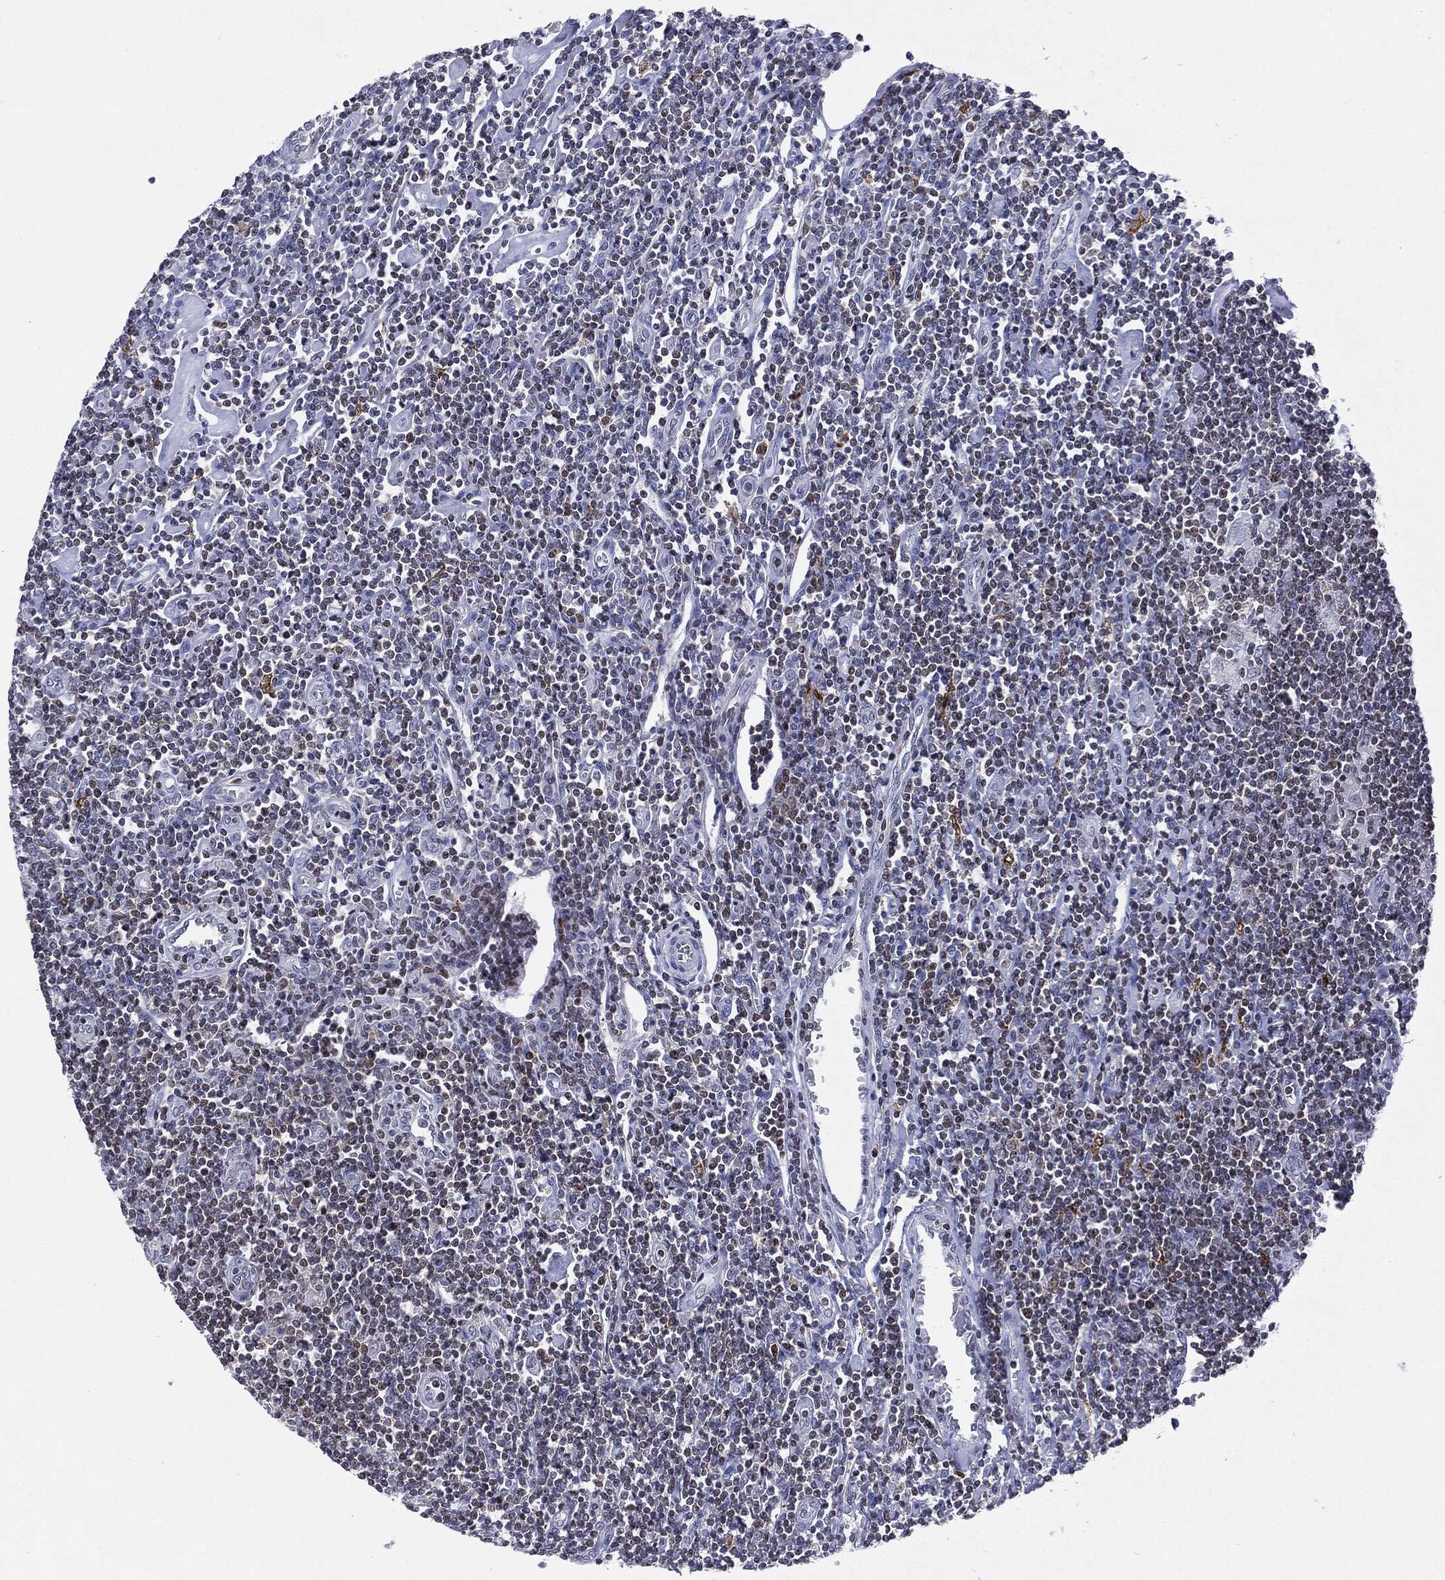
{"staining": {"intensity": "moderate", "quantity": "<25%", "location": "nuclear"}, "tissue": "lymphoma", "cell_type": "Tumor cells", "image_type": "cancer", "snomed": [{"axis": "morphology", "description": "Hodgkin's disease, NOS"}, {"axis": "topography", "description": "Lymph node"}], "caption": "The image shows immunohistochemical staining of Hodgkin's disease. There is moderate nuclear positivity is present in approximately <25% of tumor cells.", "gene": "KIF2C", "patient": {"sex": "male", "age": 40}}